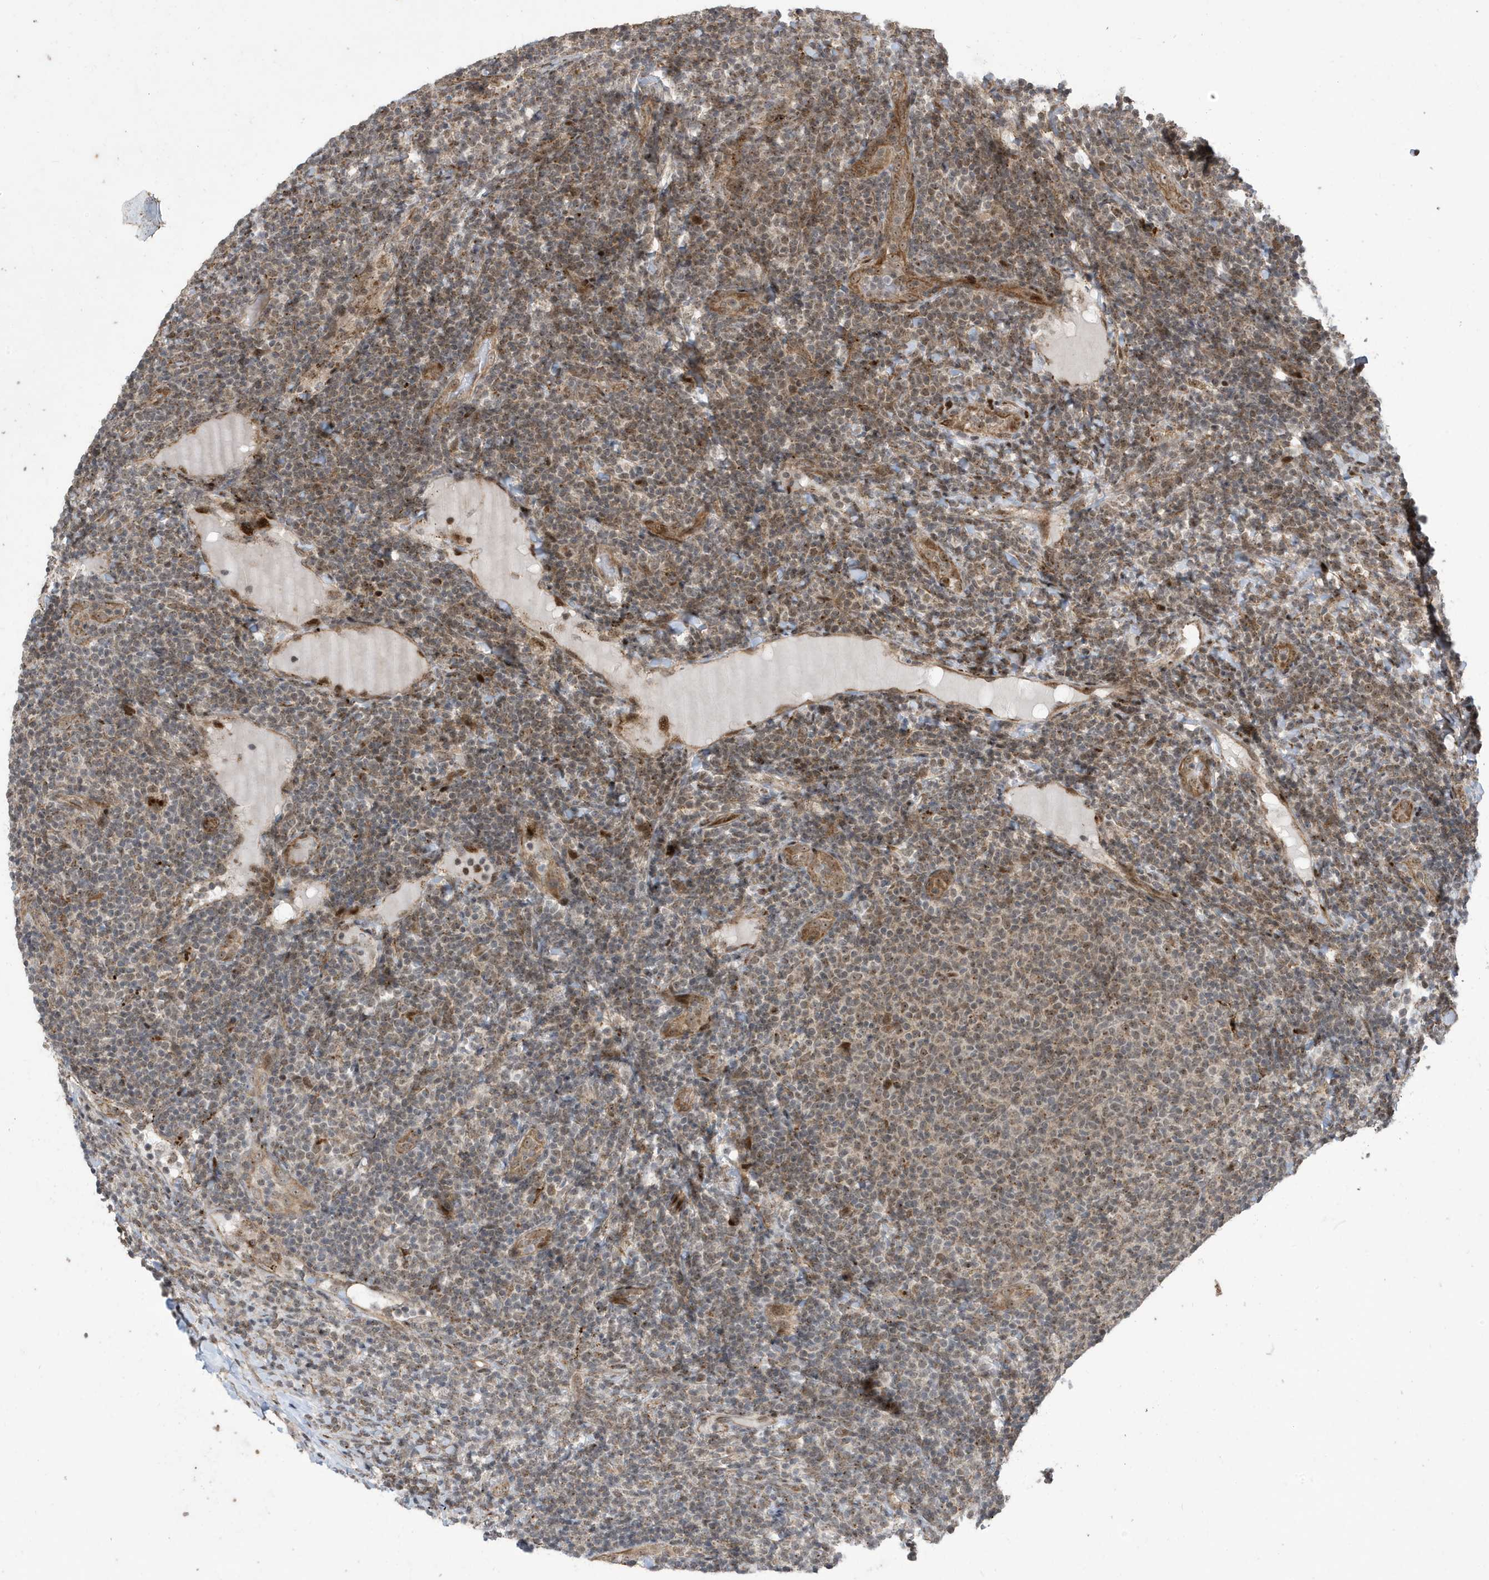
{"staining": {"intensity": "weak", "quantity": "25%-75%", "location": "cytoplasmic/membranous,nuclear"}, "tissue": "lymphoma", "cell_type": "Tumor cells", "image_type": "cancer", "snomed": [{"axis": "morphology", "description": "Malignant lymphoma, non-Hodgkin's type, Low grade"}, {"axis": "topography", "description": "Lymph node"}], "caption": "A low amount of weak cytoplasmic/membranous and nuclear staining is seen in about 25%-75% of tumor cells in lymphoma tissue. (DAB IHC, brown staining for protein, blue staining for nuclei).", "gene": "FAM9B", "patient": {"sex": "male", "age": 66}}